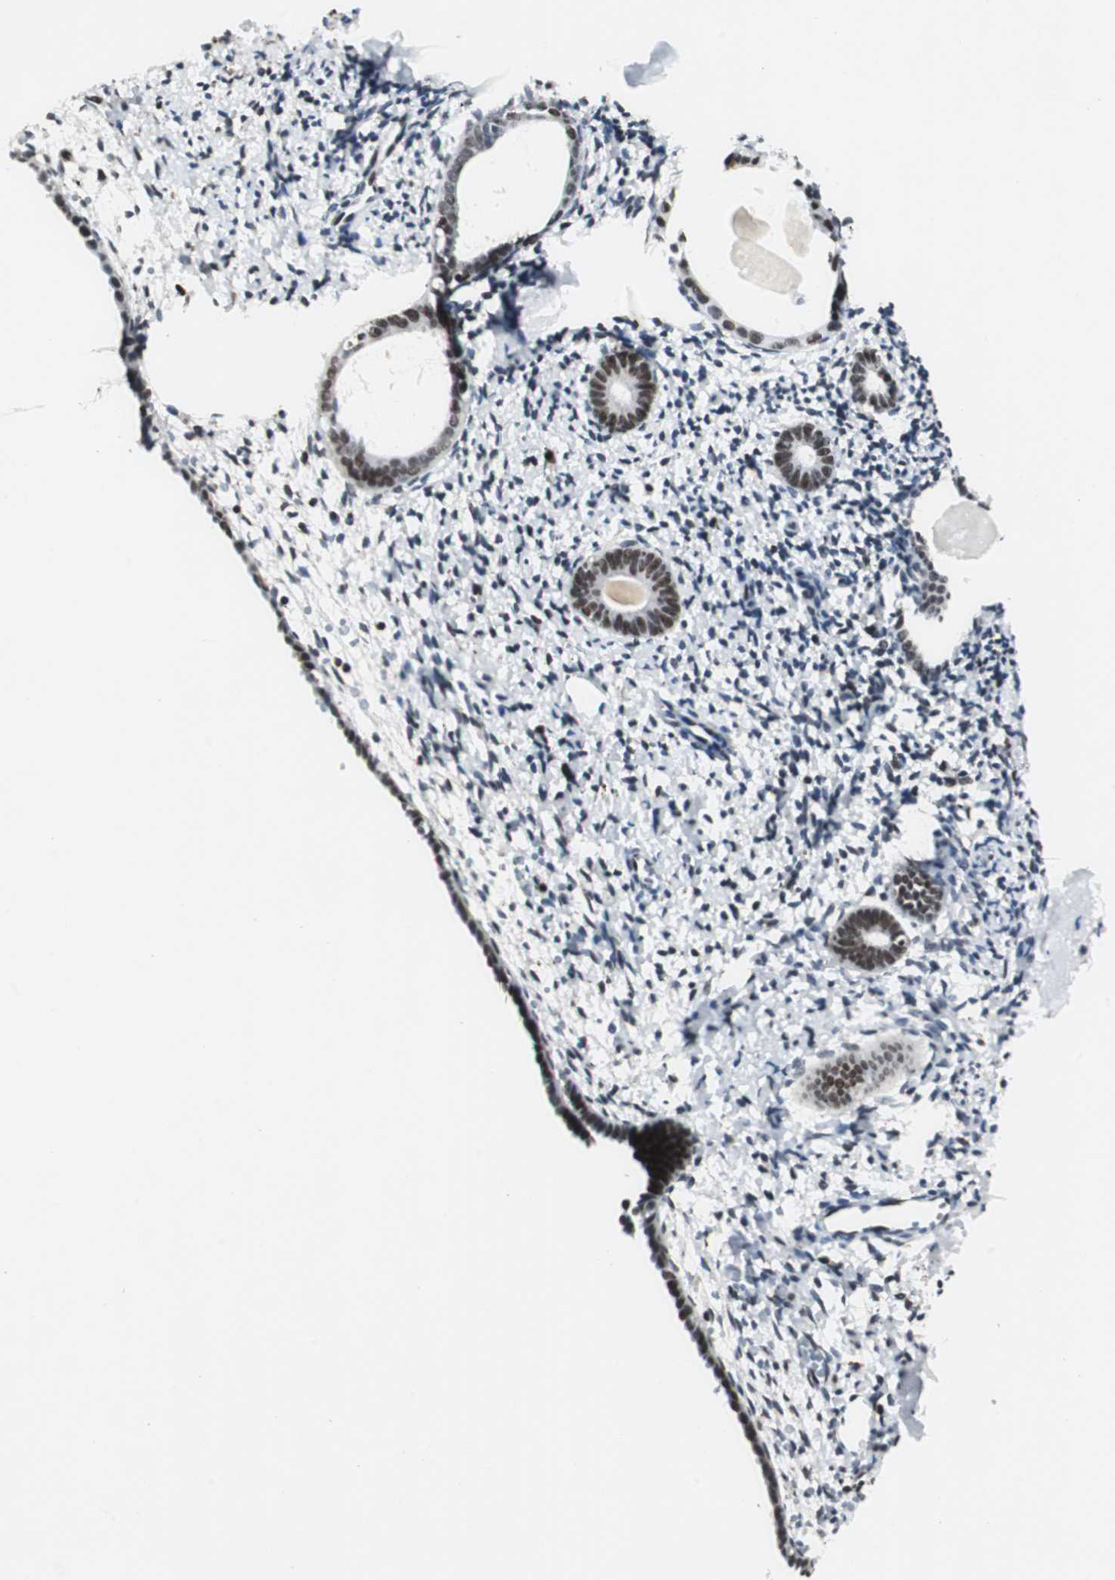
{"staining": {"intensity": "moderate", "quantity": "25%-75%", "location": "nuclear"}, "tissue": "endometrium", "cell_type": "Cells in endometrial stroma", "image_type": "normal", "snomed": [{"axis": "morphology", "description": "Normal tissue, NOS"}, {"axis": "topography", "description": "Endometrium"}], "caption": "Immunohistochemistry of benign human endometrium reveals medium levels of moderate nuclear positivity in approximately 25%-75% of cells in endometrial stroma. The protein is shown in brown color, while the nuclei are stained blue.", "gene": "RAD9A", "patient": {"sex": "female", "age": 71}}